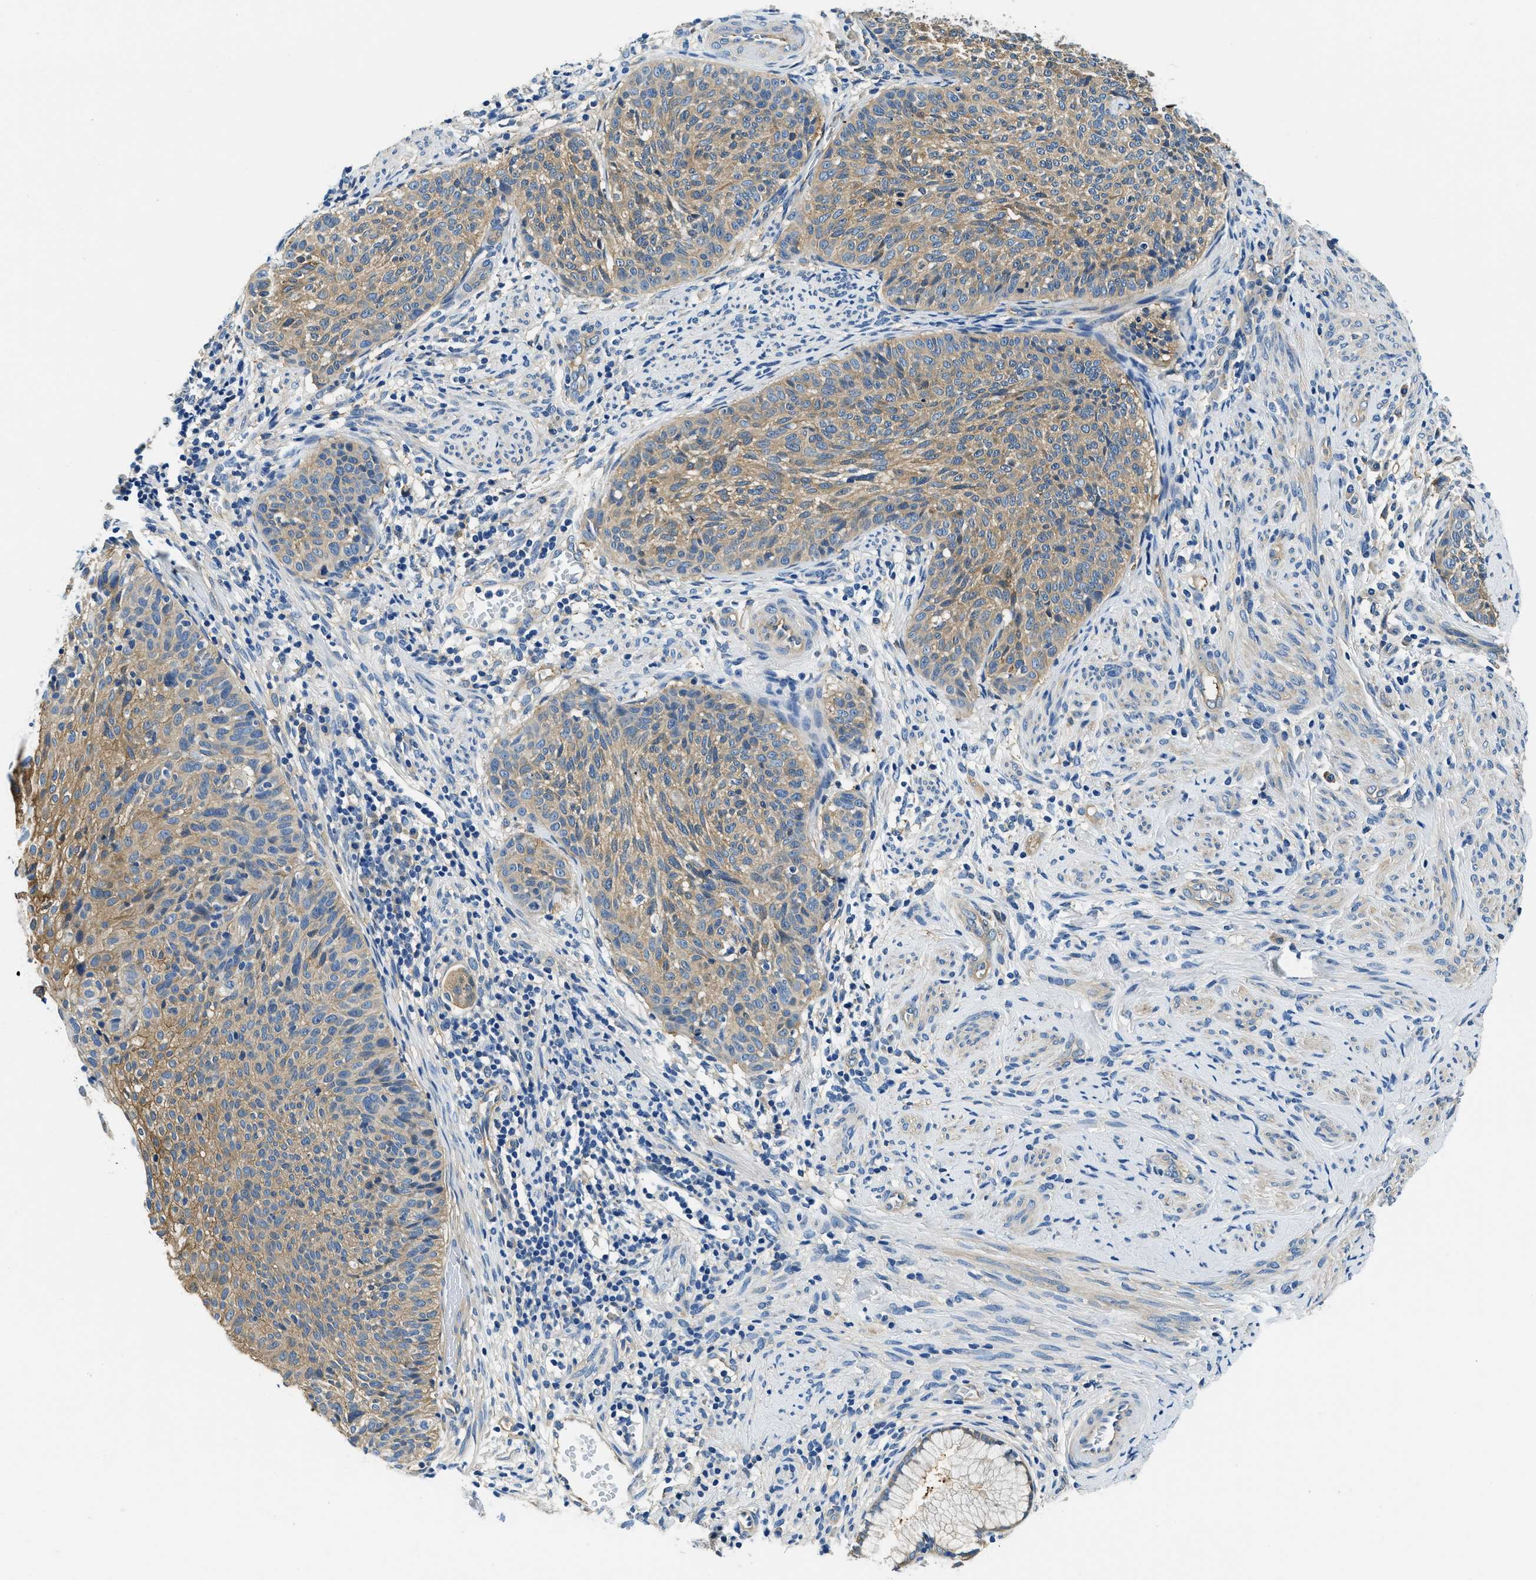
{"staining": {"intensity": "moderate", "quantity": ">75%", "location": "cytoplasmic/membranous"}, "tissue": "cervical cancer", "cell_type": "Tumor cells", "image_type": "cancer", "snomed": [{"axis": "morphology", "description": "Squamous cell carcinoma, NOS"}, {"axis": "topography", "description": "Cervix"}], "caption": "IHC photomicrograph of cervical squamous cell carcinoma stained for a protein (brown), which exhibits medium levels of moderate cytoplasmic/membranous staining in approximately >75% of tumor cells.", "gene": "TWF1", "patient": {"sex": "female", "age": 70}}